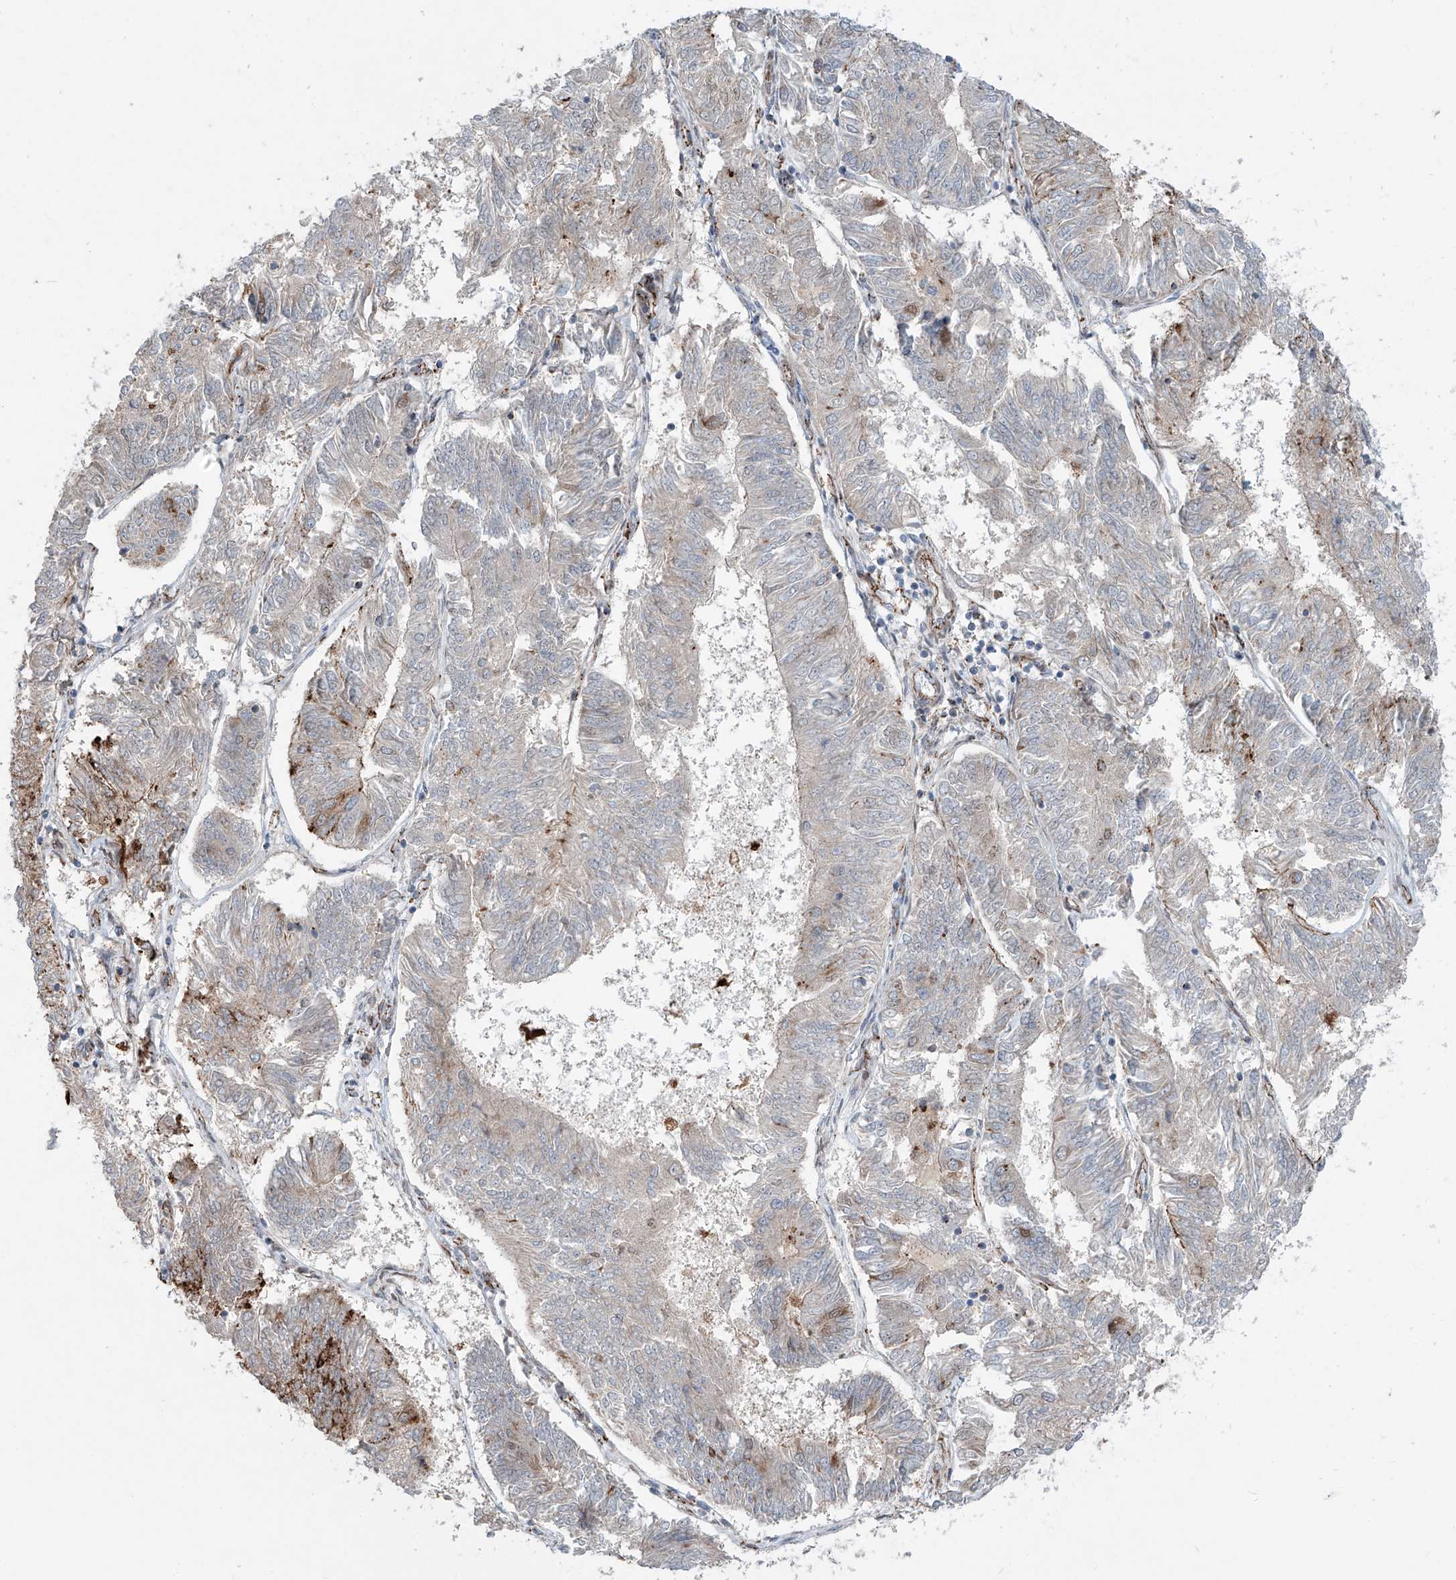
{"staining": {"intensity": "negative", "quantity": "none", "location": "none"}, "tissue": "endometrial cancer", "cell_type": "Tumor cells", "image_type": "cancer", "snomed": [{"axis": "morphology", "description": "Adenocarcinoma, NOS"}, {"axis": "topography", "description": "Endometrium"}], "caption": "Tumor cells show no significant positivity in endometrial cancer.", "gene": "CDH5", "patient": {"sex": "female", "age": 58}}